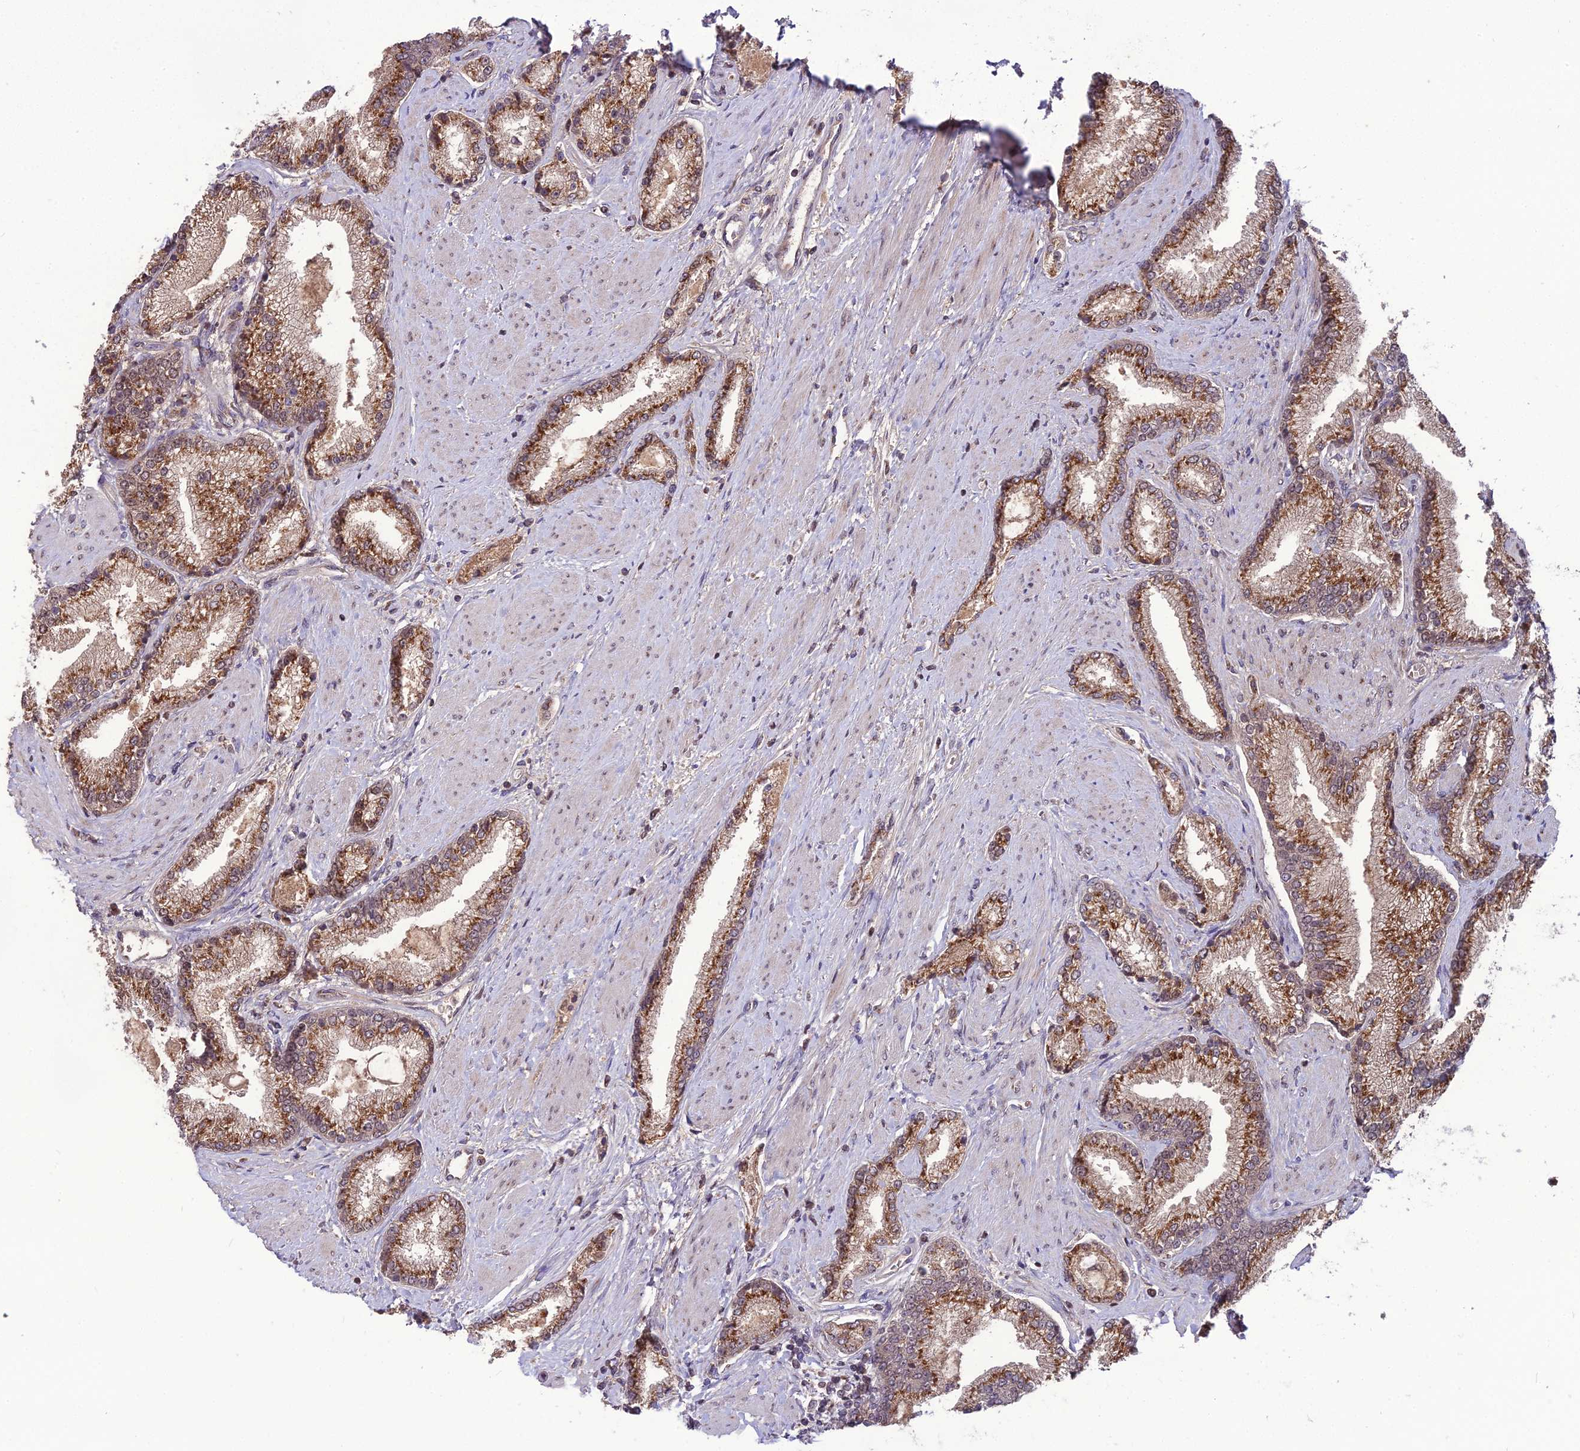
{"staining": {"intensity": "moderate", "quantity": ">75%", "location": "cytoplasmic/membranous"}, "tissue": "prostate cancer", "cell_type": "Tumor cells", "image_type": "cancer", "snomed": [{"axis": "morphology", "description": "Adenocarcinoma, High grade"}, {"axis": "topography", "description": "Prostate"}], "caption": "The photomicrograph shows immunohistochemical staining of prostate adenocarcinoma (high-grade). There is moderate cytoplasmic/membranous staining is identified in approximately >75% of tumor cells. (DAB IHC, brown staining for protein, blue staining for nuclei).", "gene": "SPRYD7", "patient": {"sex": "male", "age": 67}}